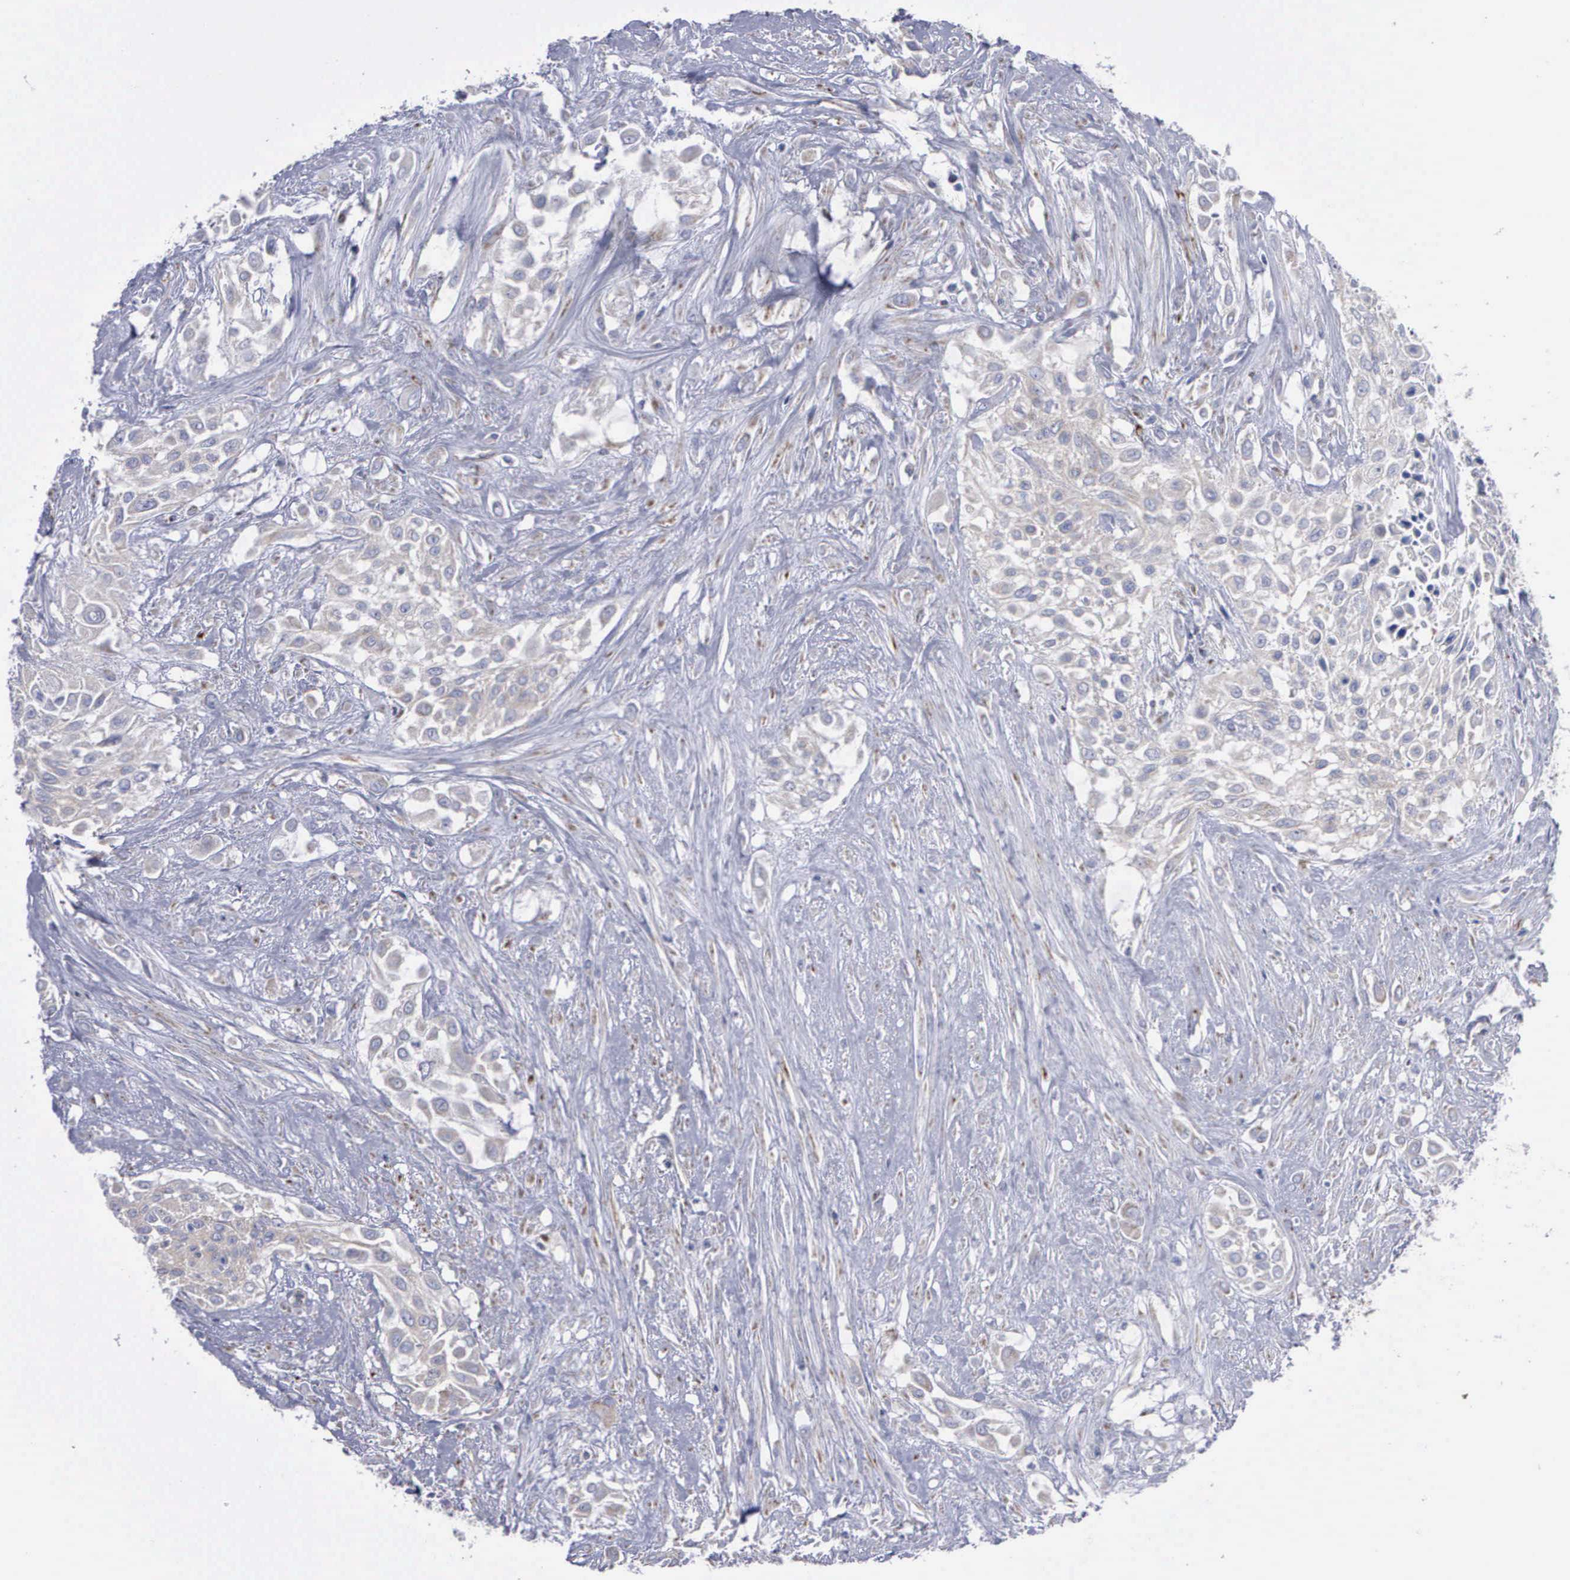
{"staining": {"intensity": "weak", "quantity": "<25%", "location": "cytoplasmic/membranous"}, "tissue": "urothelial cancer", "cell_type": "Tumor cells", "image_type": "cancer", "snomed": [{"axis": "morphology", "description": "Urothelial carcinoma, High grade"}, {"axis": "topography", "description": "Urinary bladder"}], "caption": "High power microscopy micrograph of an immunohistochemistry (IHC) histopathology image of urothelial cancer, revealing no significant staining in tumor cells.", "gene": "APOOL", "patient": {"sex": "male", "age": 57}}